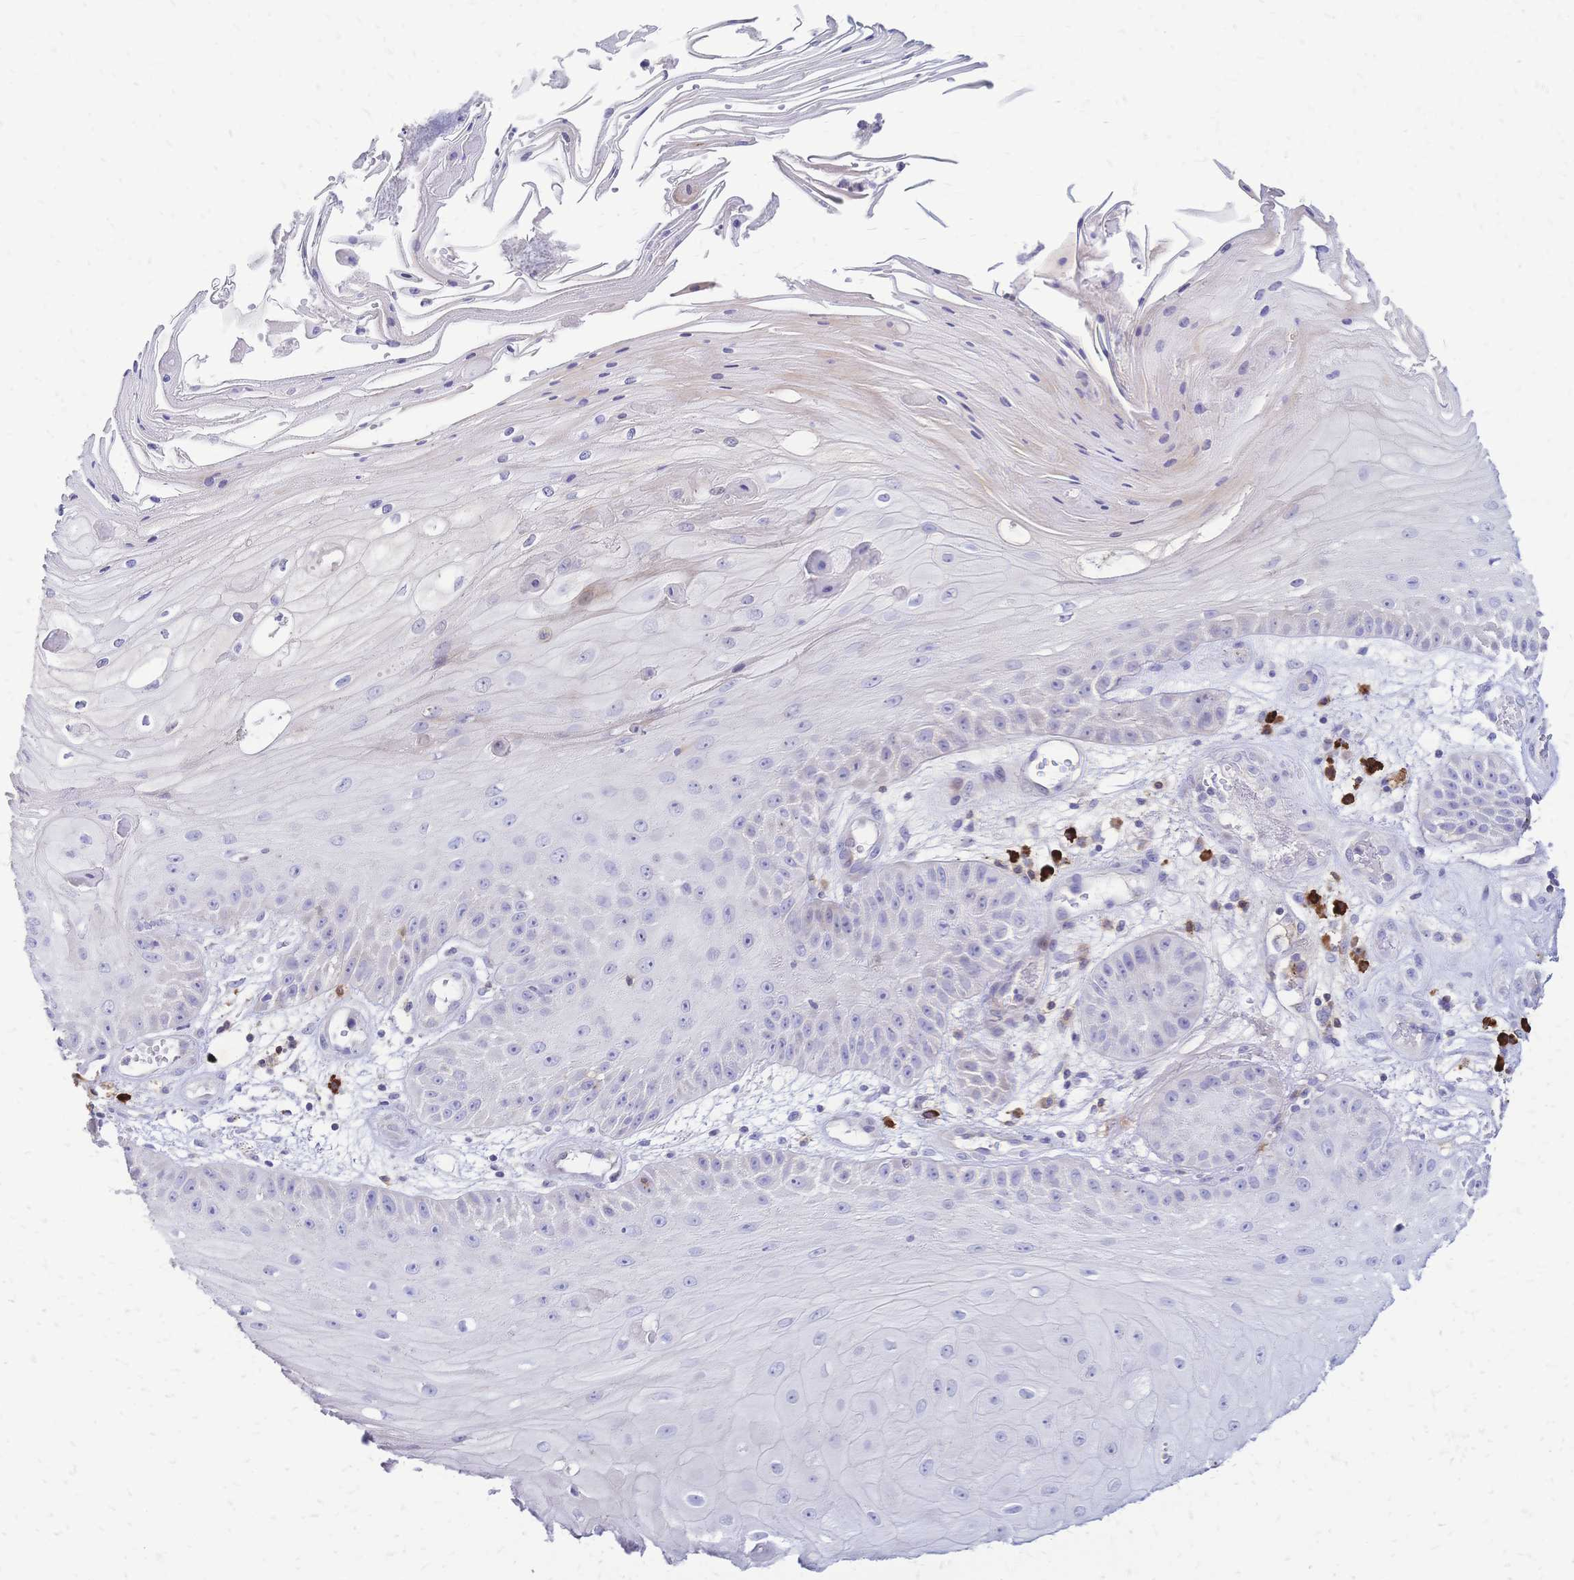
{"staining": {"intensity": "negative", "quantity": "none", "location": "none"}, "tissue": "skin cancer", "cell_type": "Tumor cells", "image_type": "cancer", "snomed": [{"axis": "morphology", "description": "Squamous cell carcinoma, NOS"}, {"axis": "topography", "description": "Skin"}], "caption": "Protein analysis of skin squamous cell carcinoma exhibits no significant expression in tumor cells.", "gene": "IL2RA", "patient": {"sex": "male", "age": 70}}